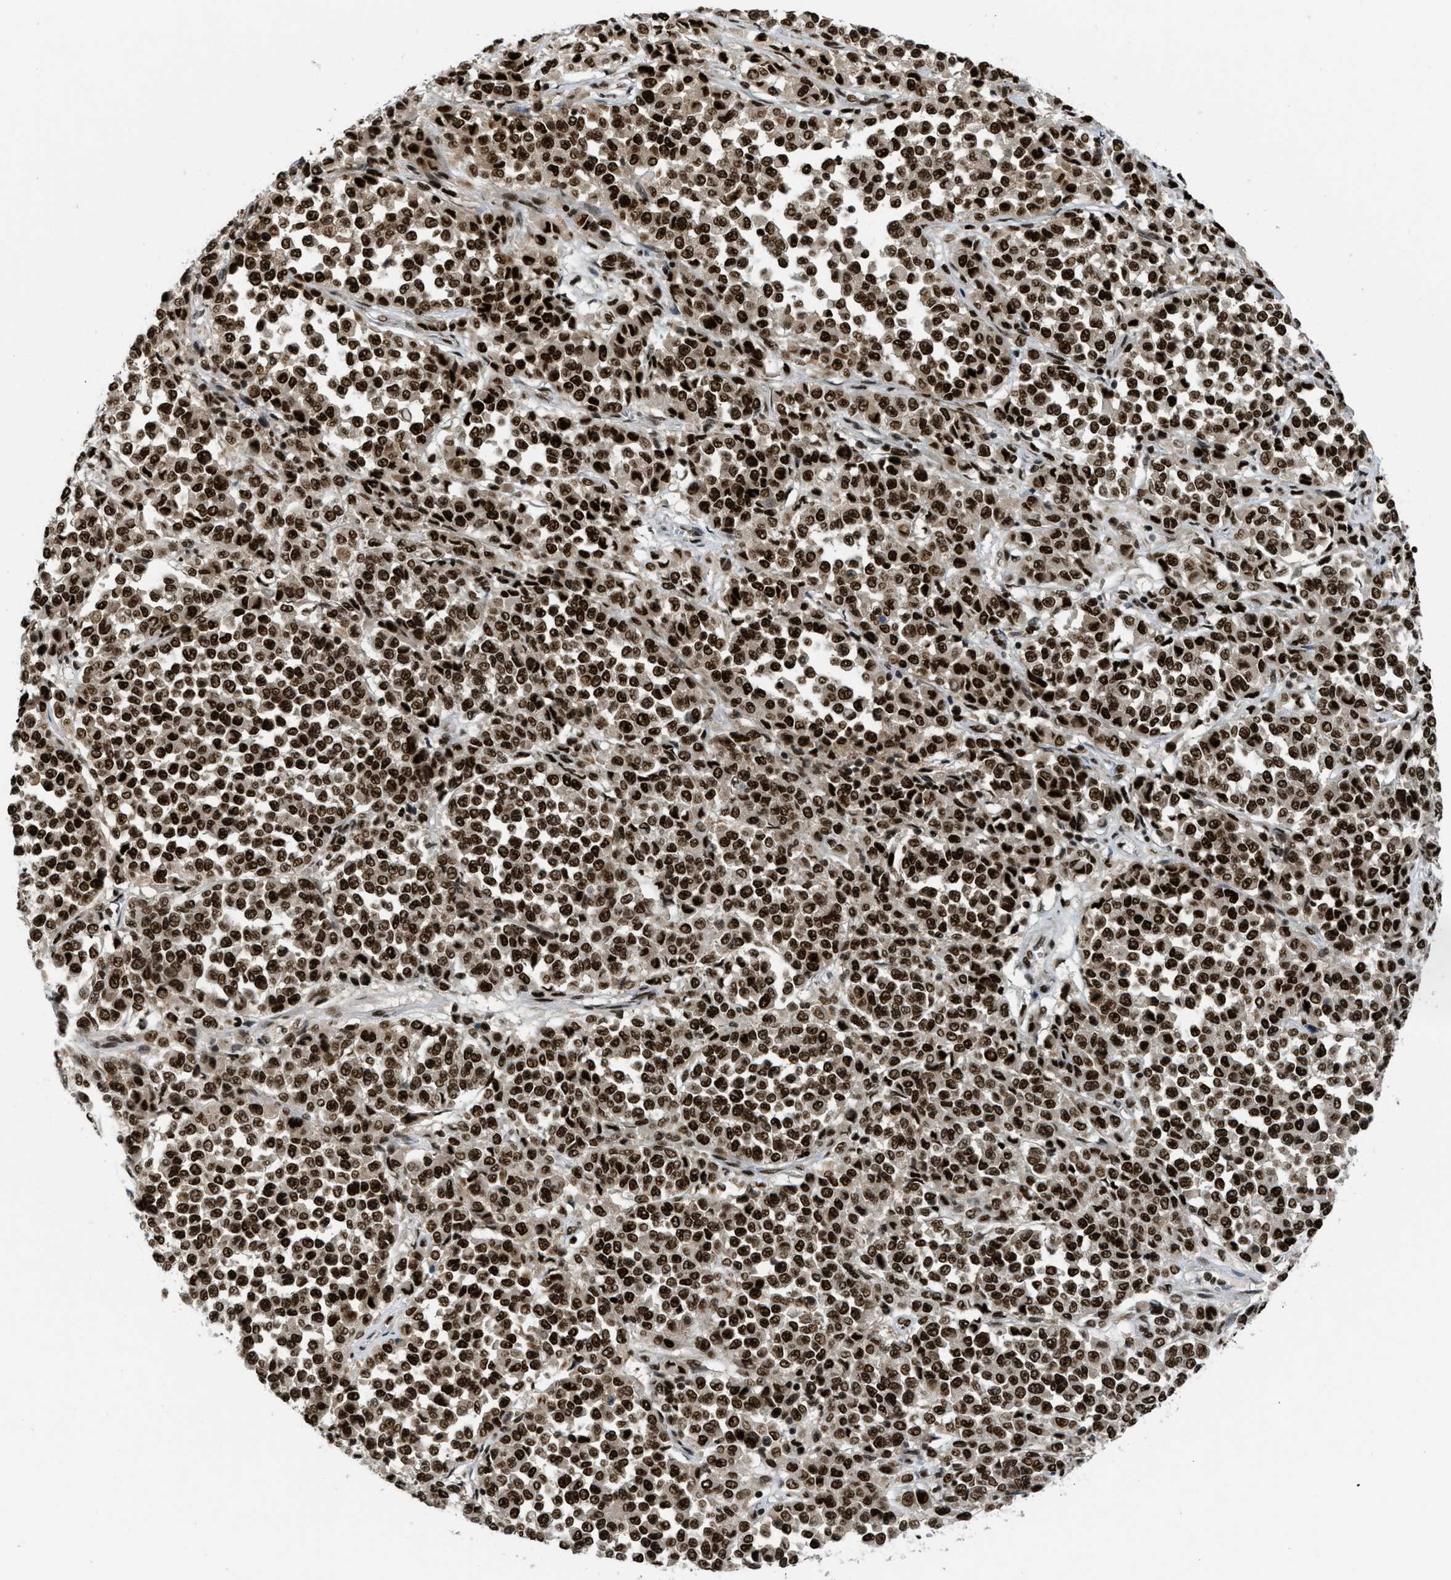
{"staining": {"intensity": "strong", "quantity": ">75%", "location": "nuclear"}, "tissue": "melanoma", "cell_type": "Tumor cells", "image_type": "cancer", "snomed": [{"axis": "morphology", "description": "Malignant melanoma, Metastatic site"}, {"axis": "topography", "description": "Pancreas"}], "caption": "A high-resolution image shows IHC staining of melanoma, which demonstrates strong nuclear staining in about >75% of tumor cells. Nuclei are stained in blue.", "gene": "RFX5", "patient": {"sex": "female", "age": 30}}